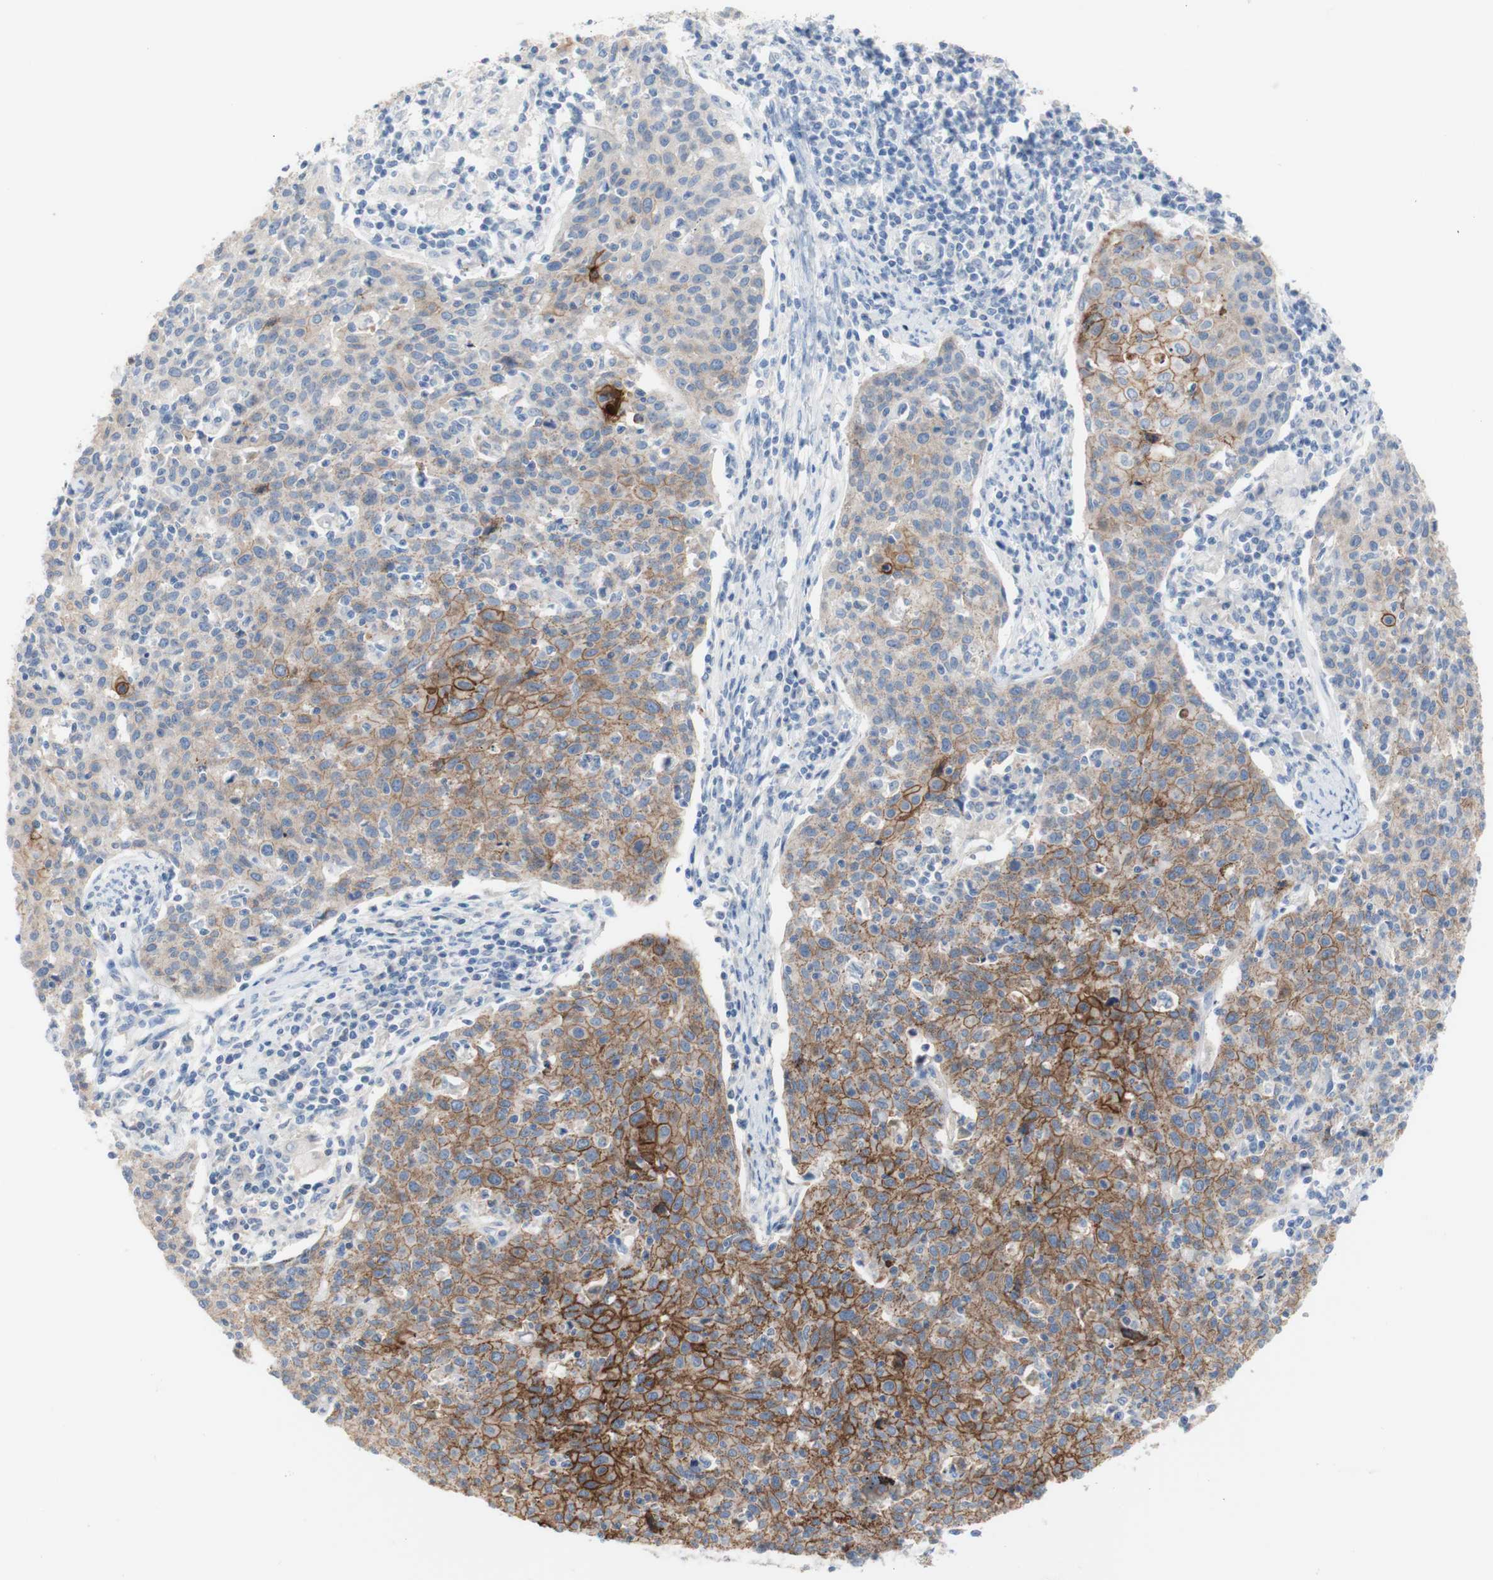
{"staining": {"intensity": "moderate", "quantity": "25%-75%", "location": "cytoplasmic/membranous"}, "tissue": "cervical cancer", "cell_type": "Tumor cells", "image_type": "cancer", "snomed": [{"axis": "morphology", "description": "Squamous cell carcinoma, NOS"}, {"axis": "topography", "description": "Cervix"}], "caption": "Tumor cells display medium levels of moderate cytoplasmic/membranous staining in approximately 25%-75% of cells in human squamous cell carcinoma (cervical).", "gene": "DSC2", "patient": {"sex": "female", "age": 38}}